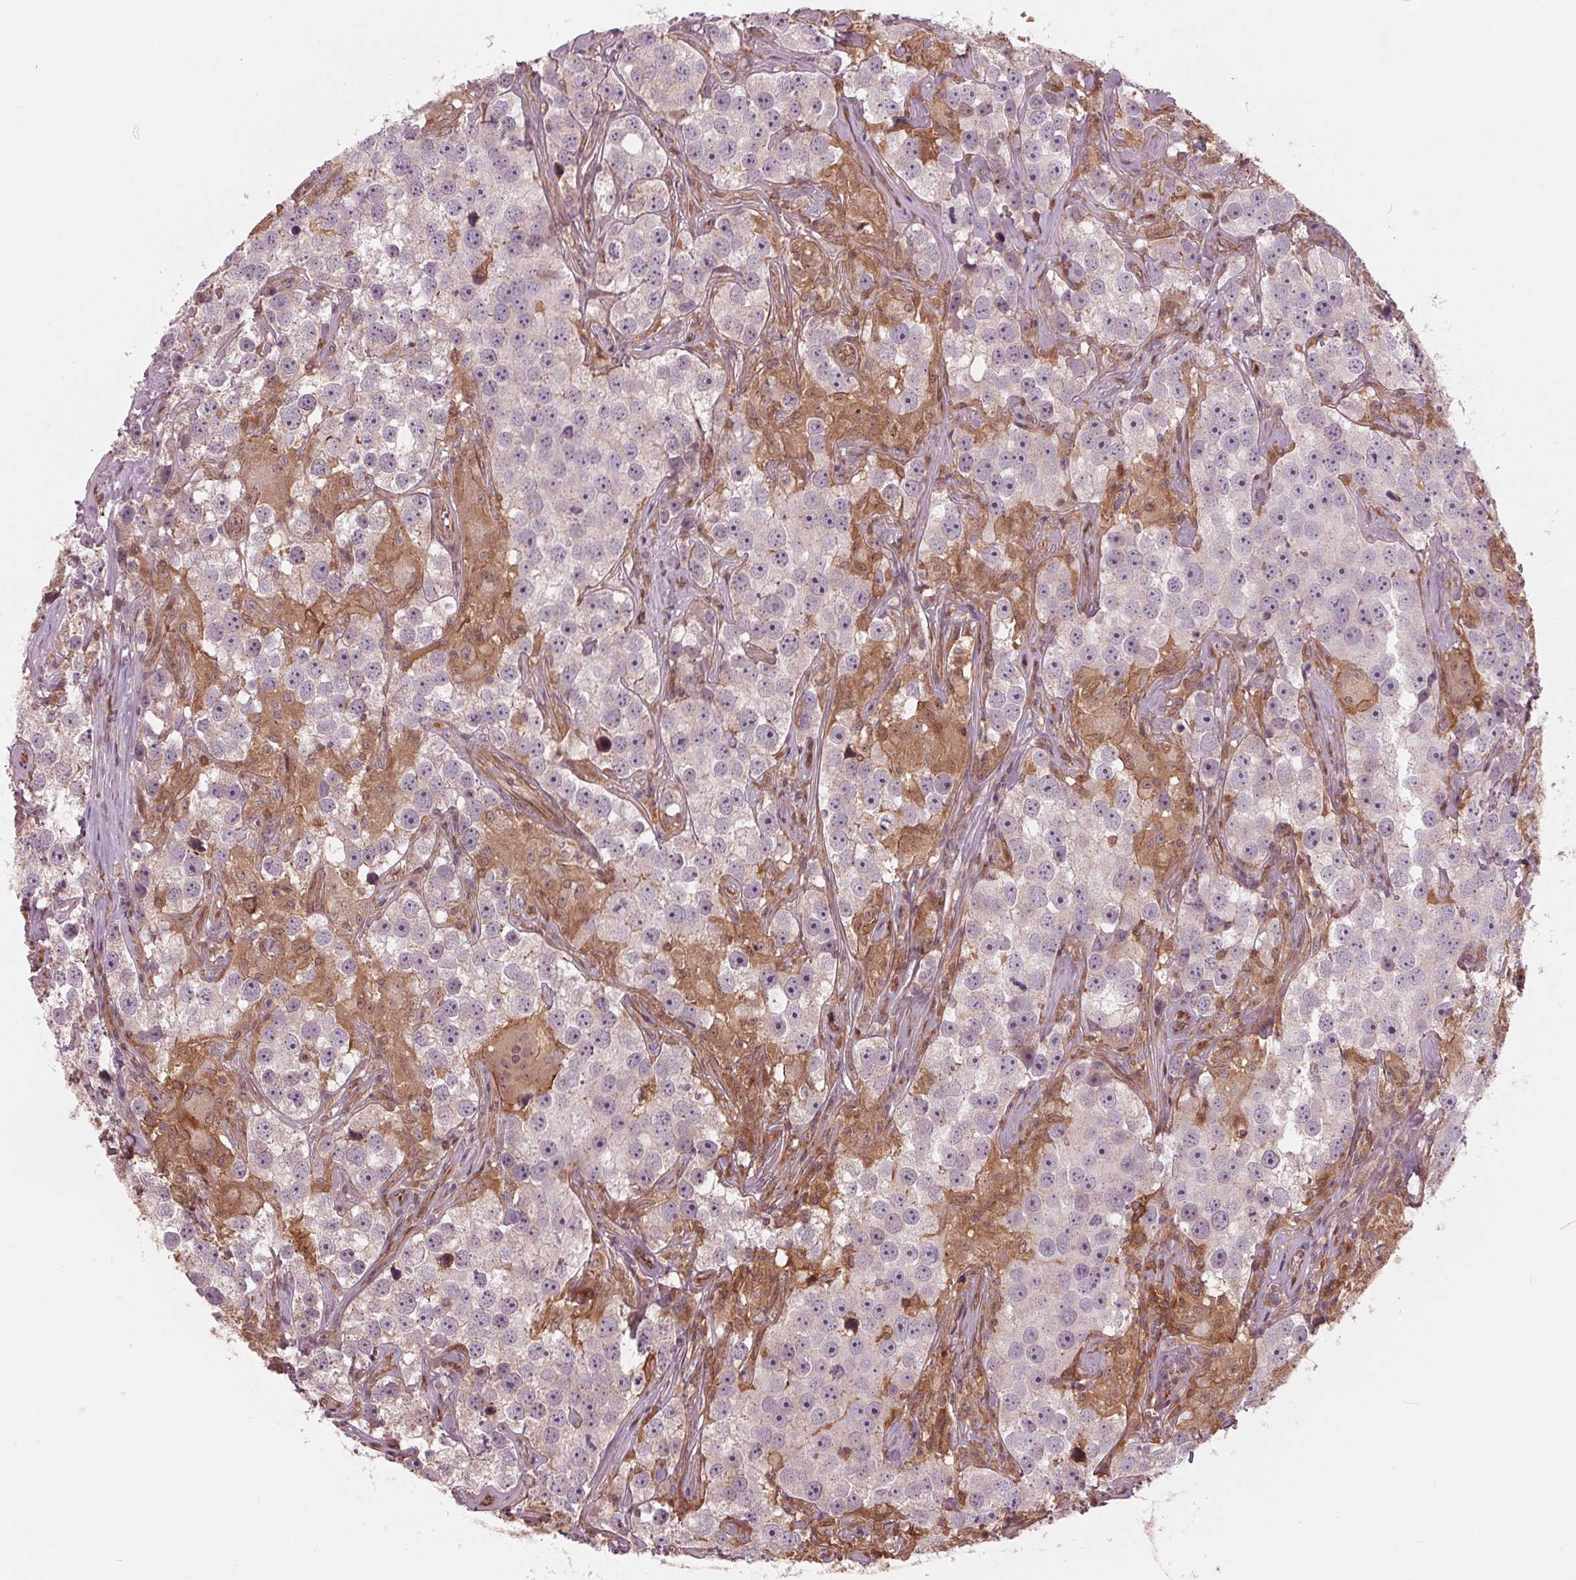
{"staining": {"intensity": "negative", "quantity": "none", "location": "none"}, "tissue": "testis cancer", "cell_type": "Tumor cells", "image_type": "cancer", "snomed": [{"axis": "morphology", "description": "Seminoma, NOS"}, {"axis": "topography", "description": "Testis"}], "caption": "The image reveals no significant expression in tumor cells of testis seminoma.", "gene": "TXNIP", "patient": {"sex": "male", "age": 49}}